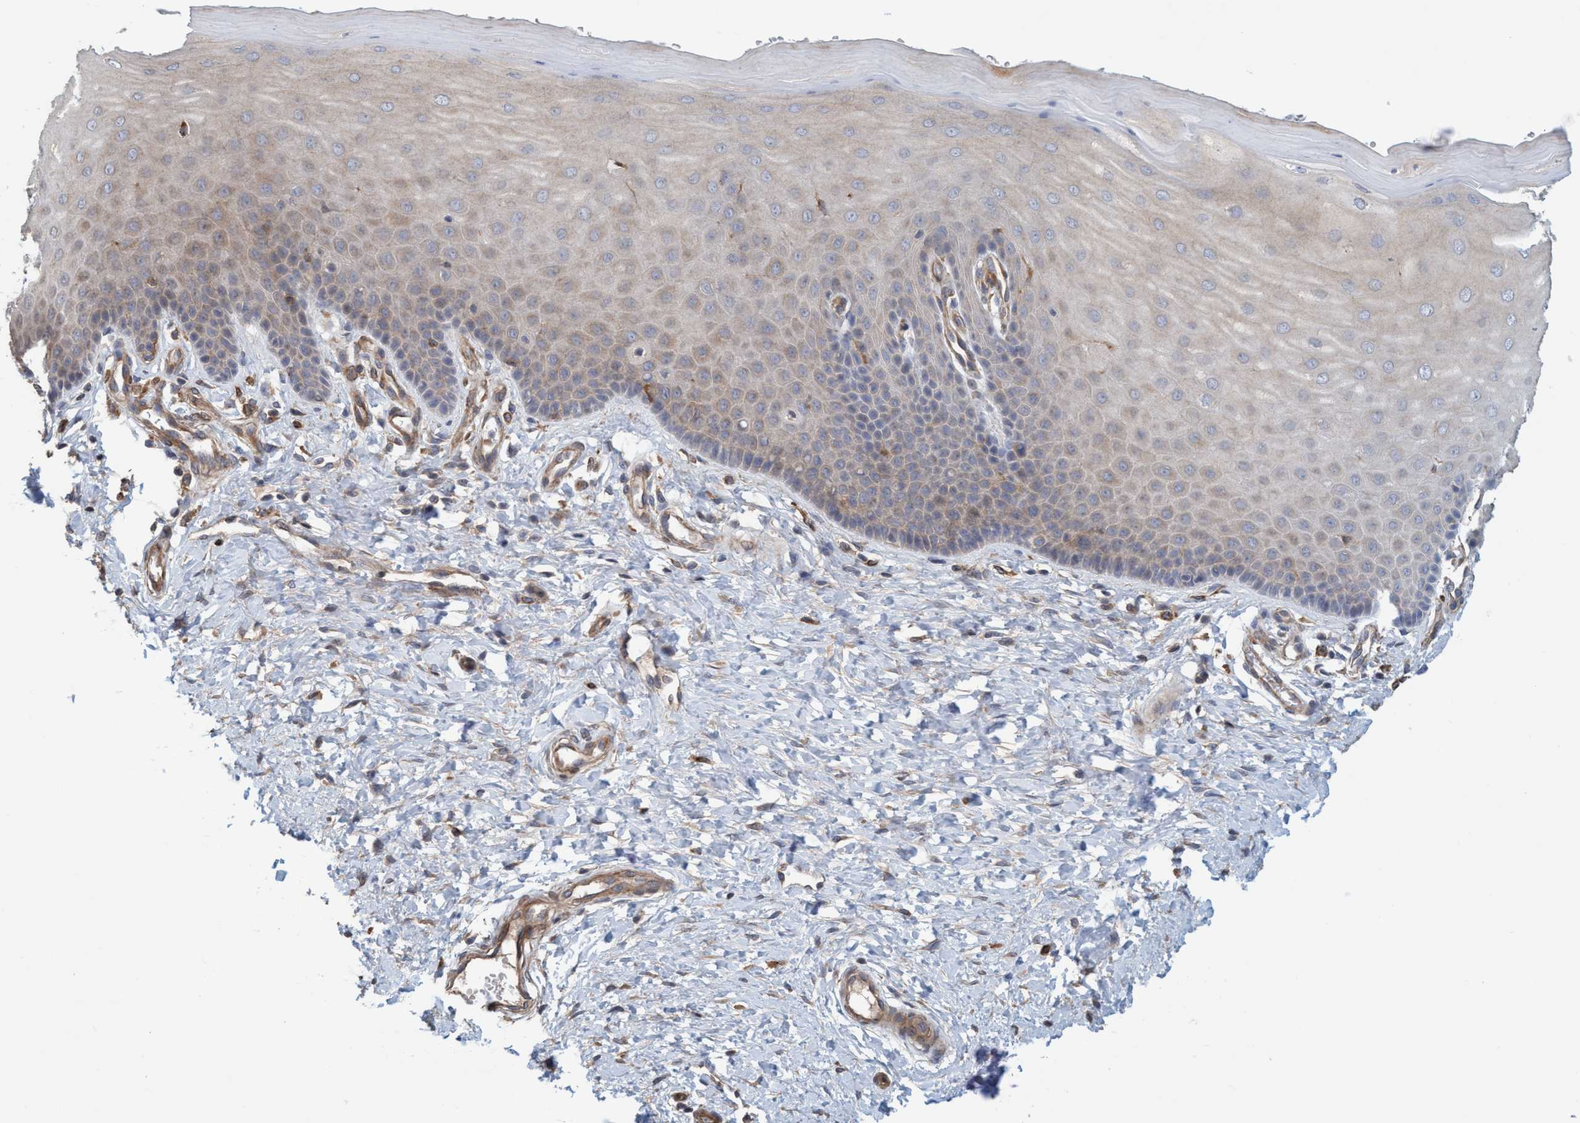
{"staining": {"intensity": "strong", "quantity": "25%-75%", "location": "cytoplasmic/membranous"}, "tissue": "cervix", "cell_type": "Glandular cells", "image_type": "normal", "snomed": [{"axis": "morphology", "description": "Normal tissue, NOS"}, {"axis": "topography", "description": "Cervix"}], "caption": "DAB (3,3'-diaminobenzidine) immunohistochemical staining of normal human cervix displays strong cytoplasmic/membranous protein expression in approximately 25%-75% of glandular cells. (IHC, brightfield microscopy, high magnification).", "gene": "SPECC1", "patient": {"sex": "female", "age": 55}}